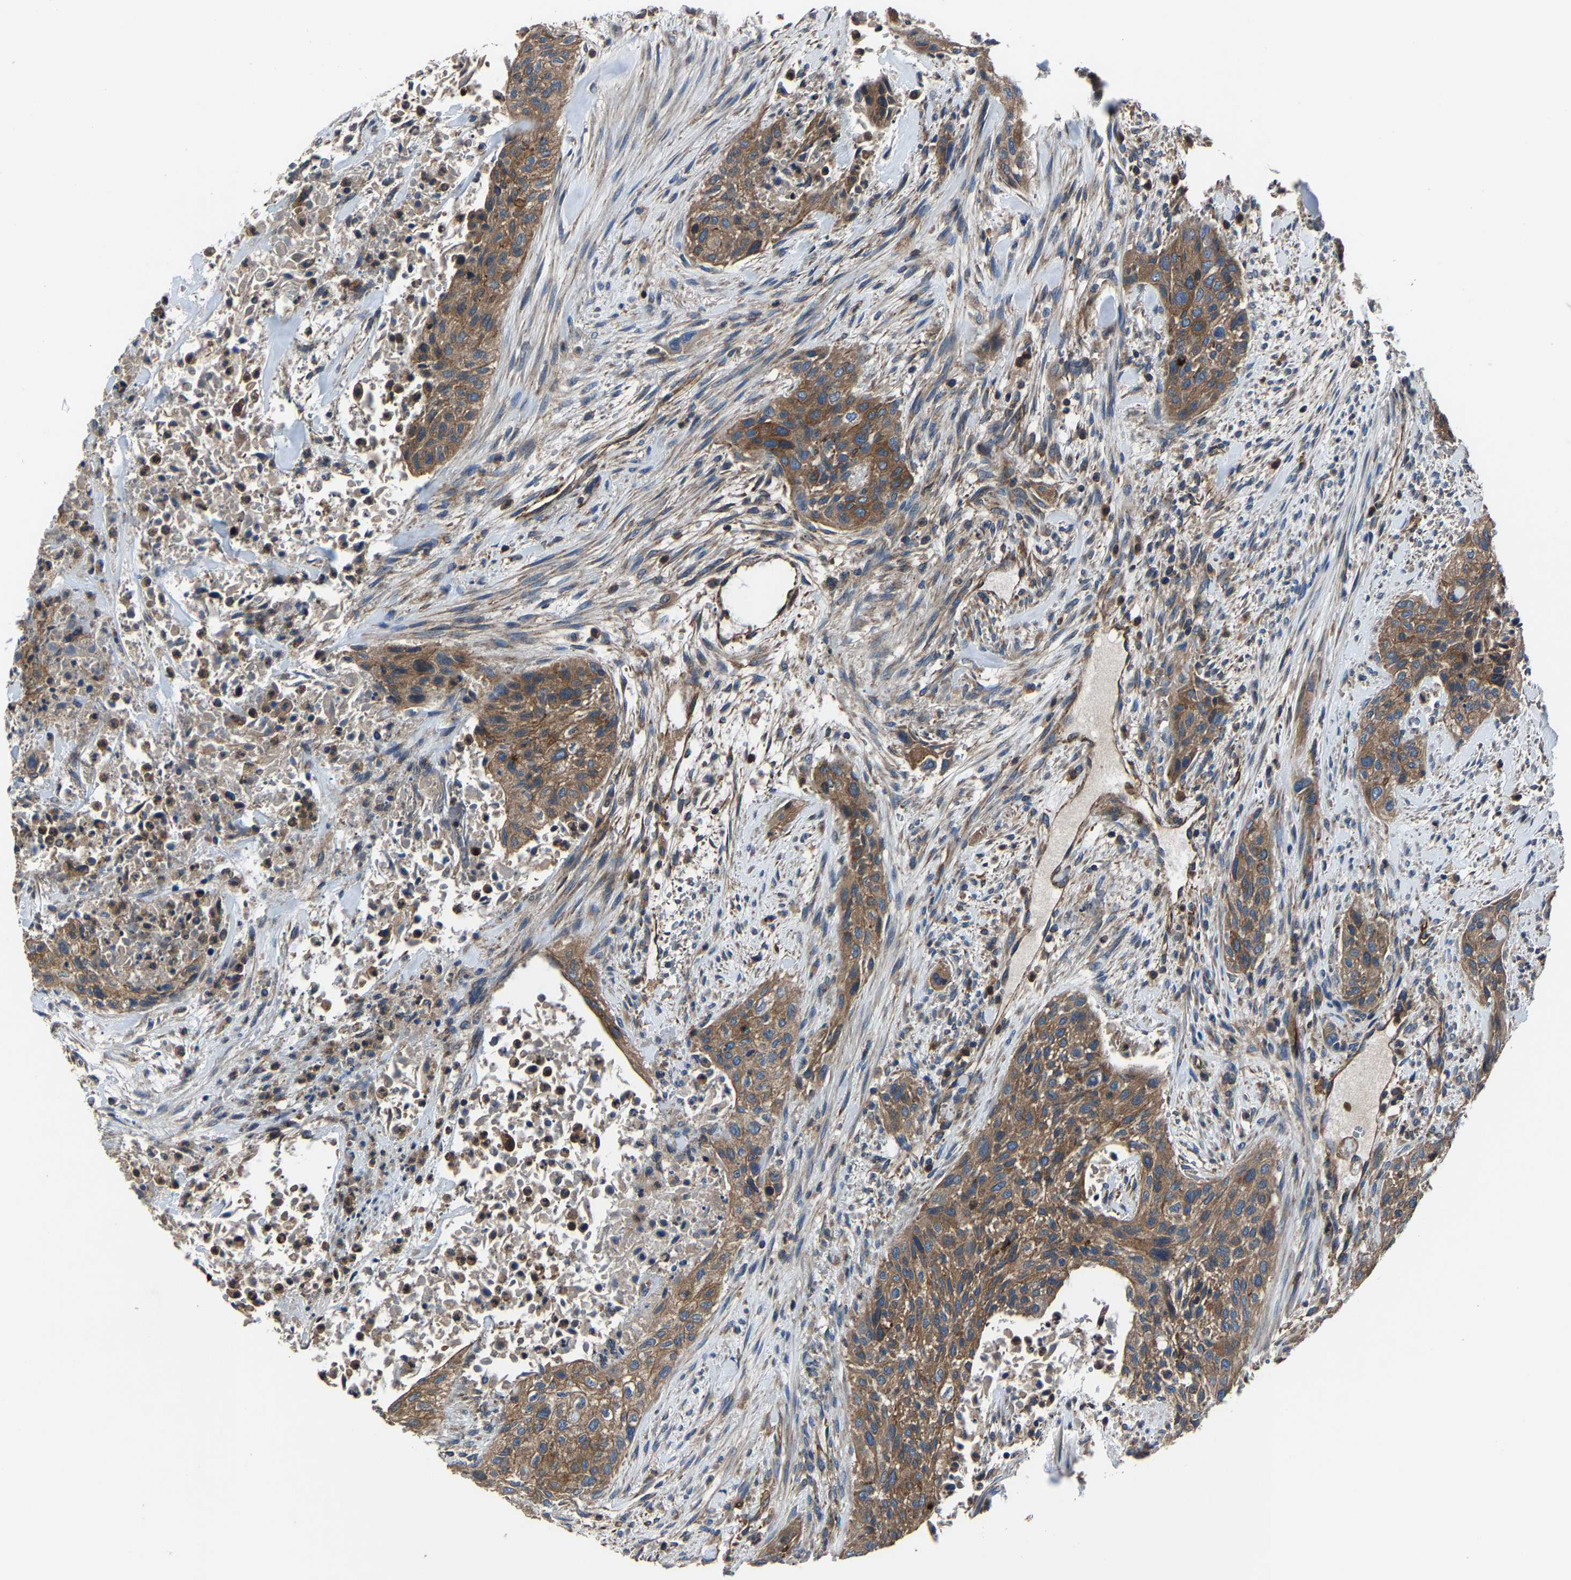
{"staining": {"intensity": "moderate", "quantity": ">75%", "location": "cytoplasmic/membranous"}, "tissue": "urothelial cancer", "cell_type": "Tumor cells", "image_type": "cancer", "snomed": [{"axis": "morphology", "description": "Urothelial carcinoma, Low grade"}, {"axis": "morphology", "description": "Urothelial carcinoma, High grade"}, {"axis": "topography", "description": "Urinary bladder"}], "caption": "A brown stain highlights moderate cytoplasmic/membranous staining of a protein in human urothelial carcinoma (low-grade) tumor cells.", "gene": "KIAA1958", "patient": {"sex": "male", "age": 35}}